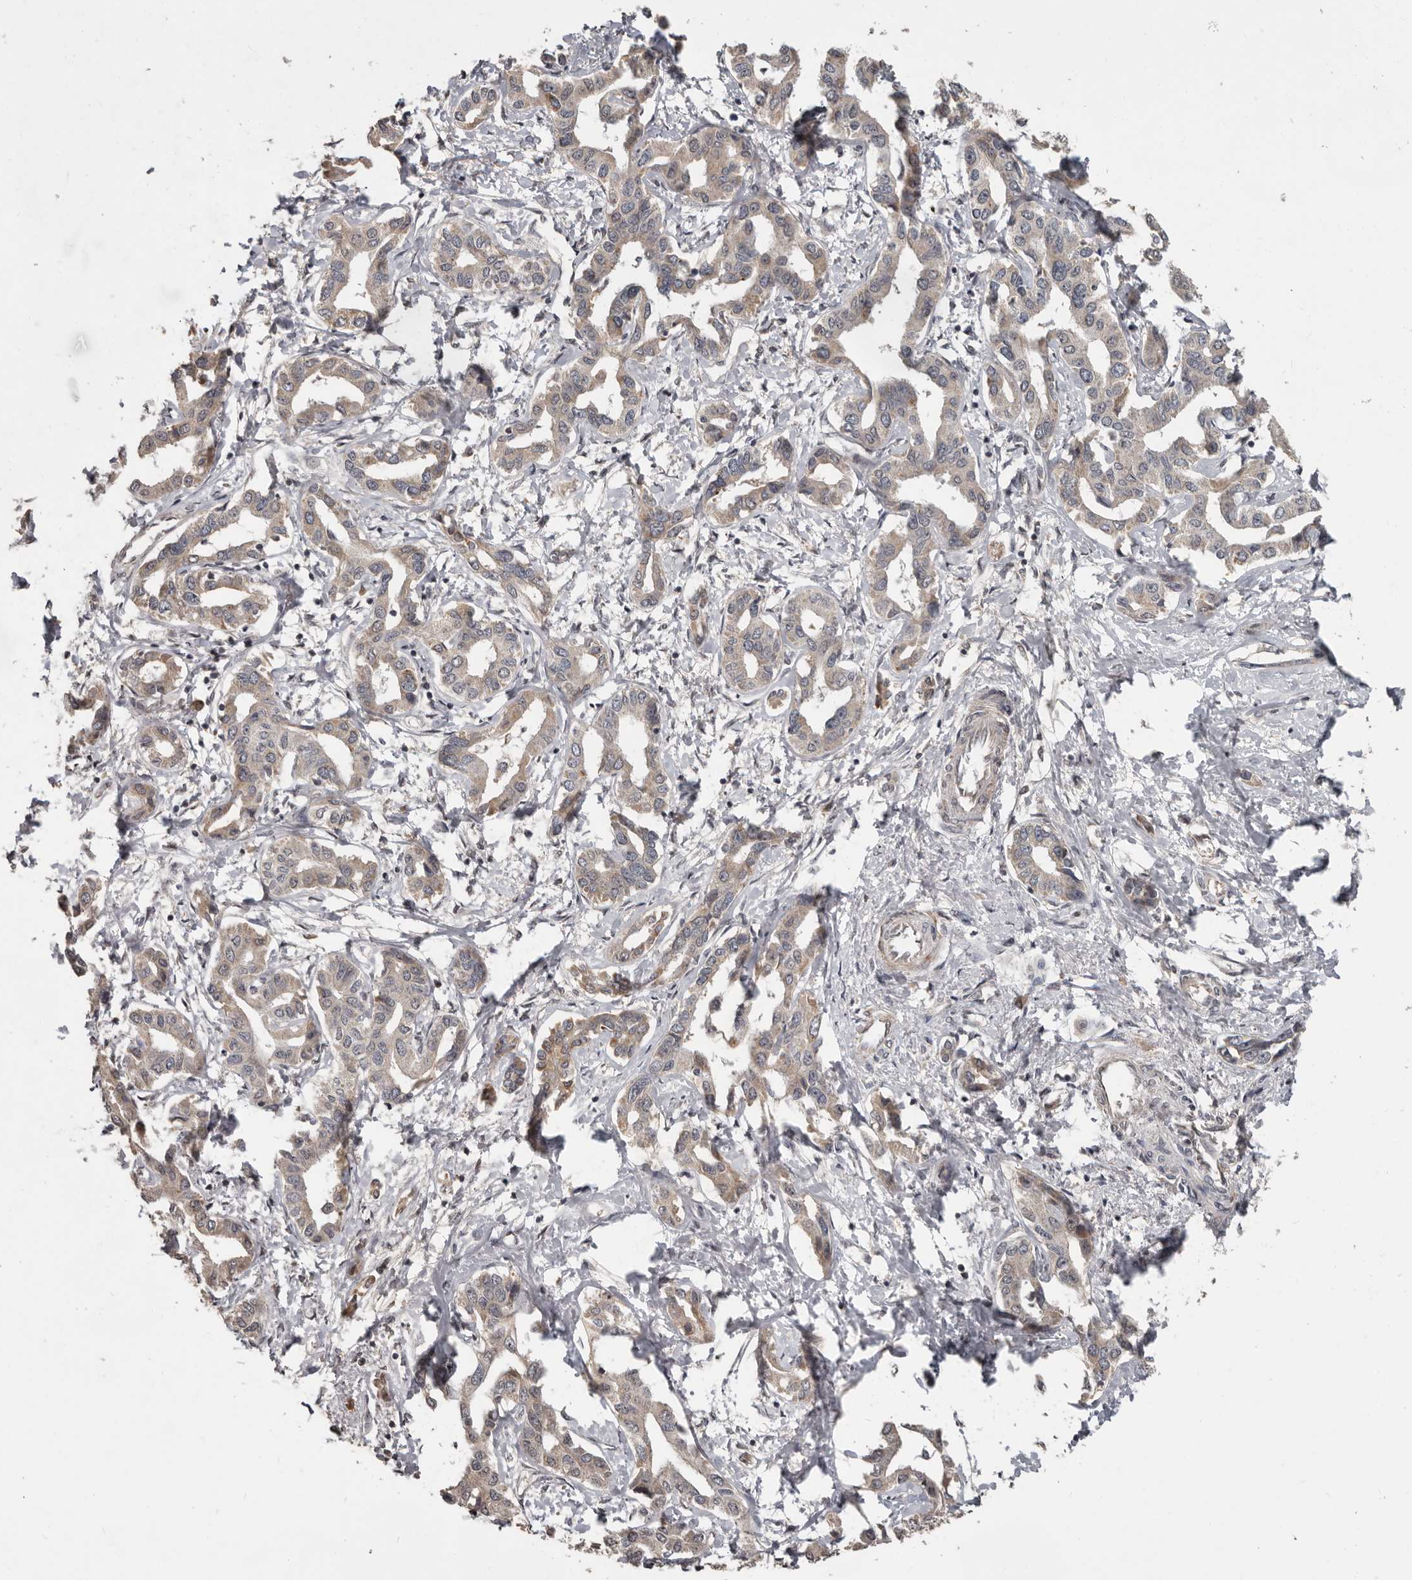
{"staining": {"intensity": "moderate", "quantity": ">75%", "location": "cytoplasmic/membranous"}, "tissue": "liver cancer", "cell_type": "Tumor cells", "image_type": "cancer", "snomed": [{"axis": "morphology", "description": "Cholangiocarcinoma"}, {"axis": "topography", "description": "Liver"}], "caption": "Liver cancer (cholangiocarcinoma) stained with DAB (3,3'-diaminobenzidine) immunohistochemistry demonstrates medium levels of moderate cytoplasmic/membranous expression in about >75% of tumor cells. The protein of interest is shown in brown color, while the nuclei are stained blue.", "gene": "ZFP14", "patient": {"sex": "male", "age": 59}}